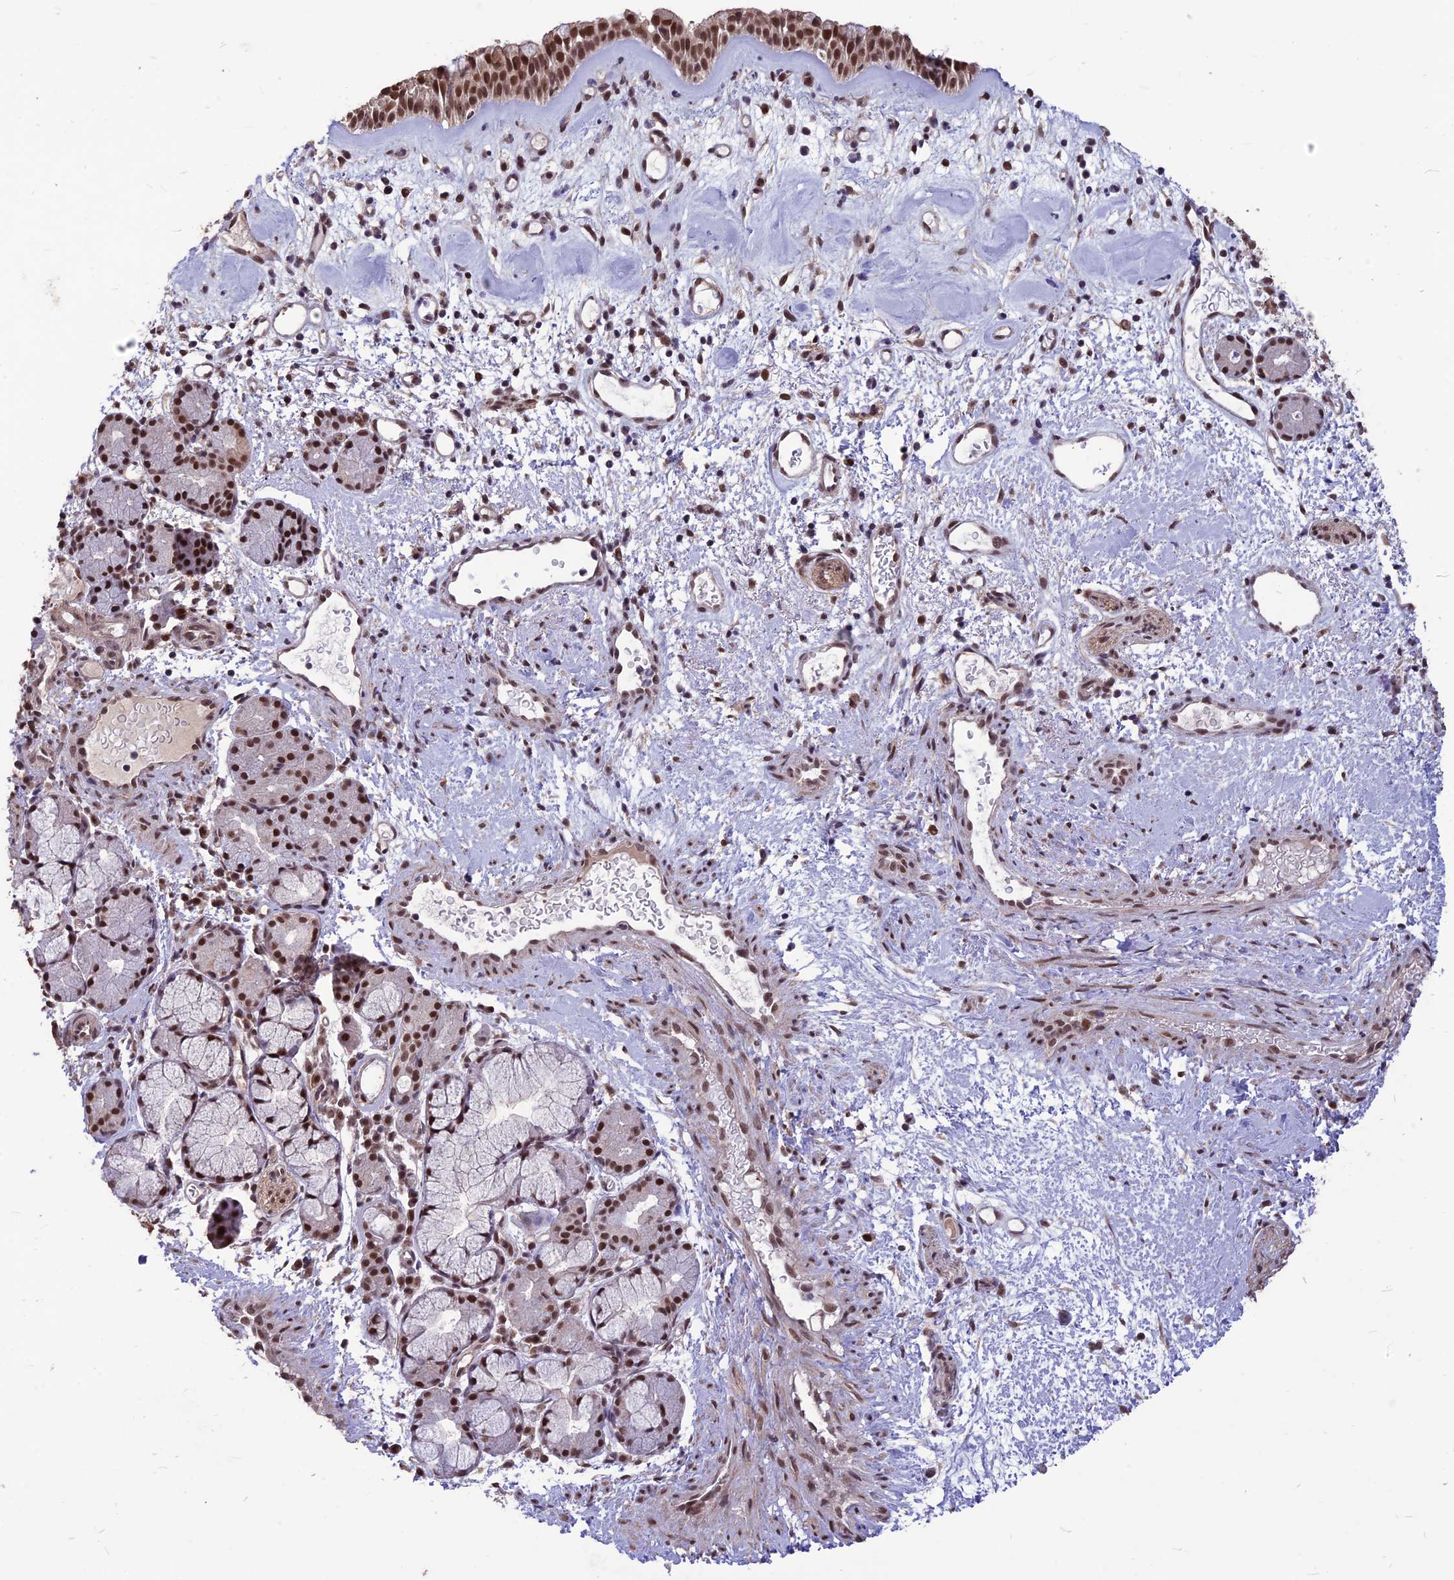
{"staining": {"intensity": "strong", "quantity": ">75%", "location": "nuclear"}, "tissue": "nasopharynx", "cell_type": "Respiratory epithelial cells", "image_type": "normal", "snomed": [{"axis": "morphology", "description": "Normal tissue, NOS"}, {"axis": "topography", "description": "Nasopharynx"}], "caption": "Unremarkable nasopharynx reveals strong nuclear positivity in about >75% of respiratory epithelial cells The protein is shown in brown color, while the nuclei are stained blue..", "gene": "DIS3", "patient": {"sex": "male", "age": 82}}